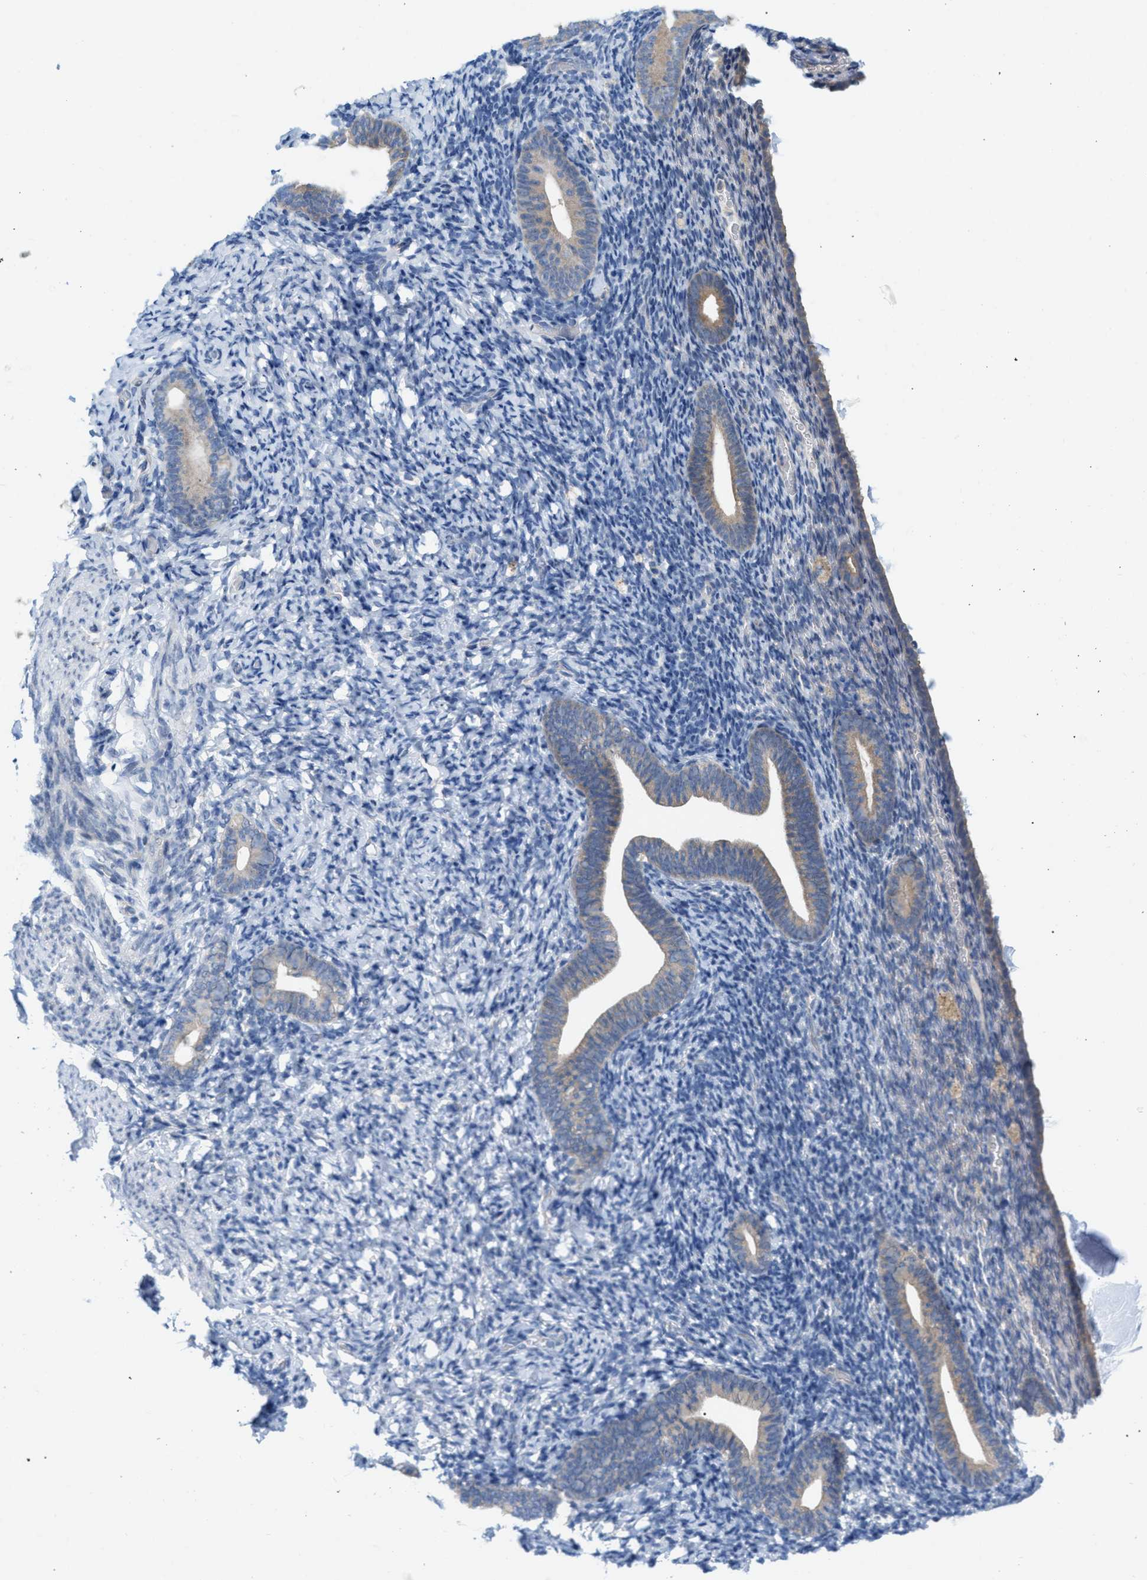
{"staining": {"intensity": "negative", "quantity": "none", "location": "none"}, "tissue": "endometrium", "cell_type": "Cells in endometrial stroma", "image_type": "normal", "snomed": [{"axis": "morphology", "description": "Normal tissue, NOS"}, {"axis": "topography", "description": "Endometrium"}], "caption": "This is an IHC photomicrograph of normal human endometrium. There is no expression in cells in endometrial stroma.", "gene": "WIPI2", "patient": {"sex": "female", "age": 51}}